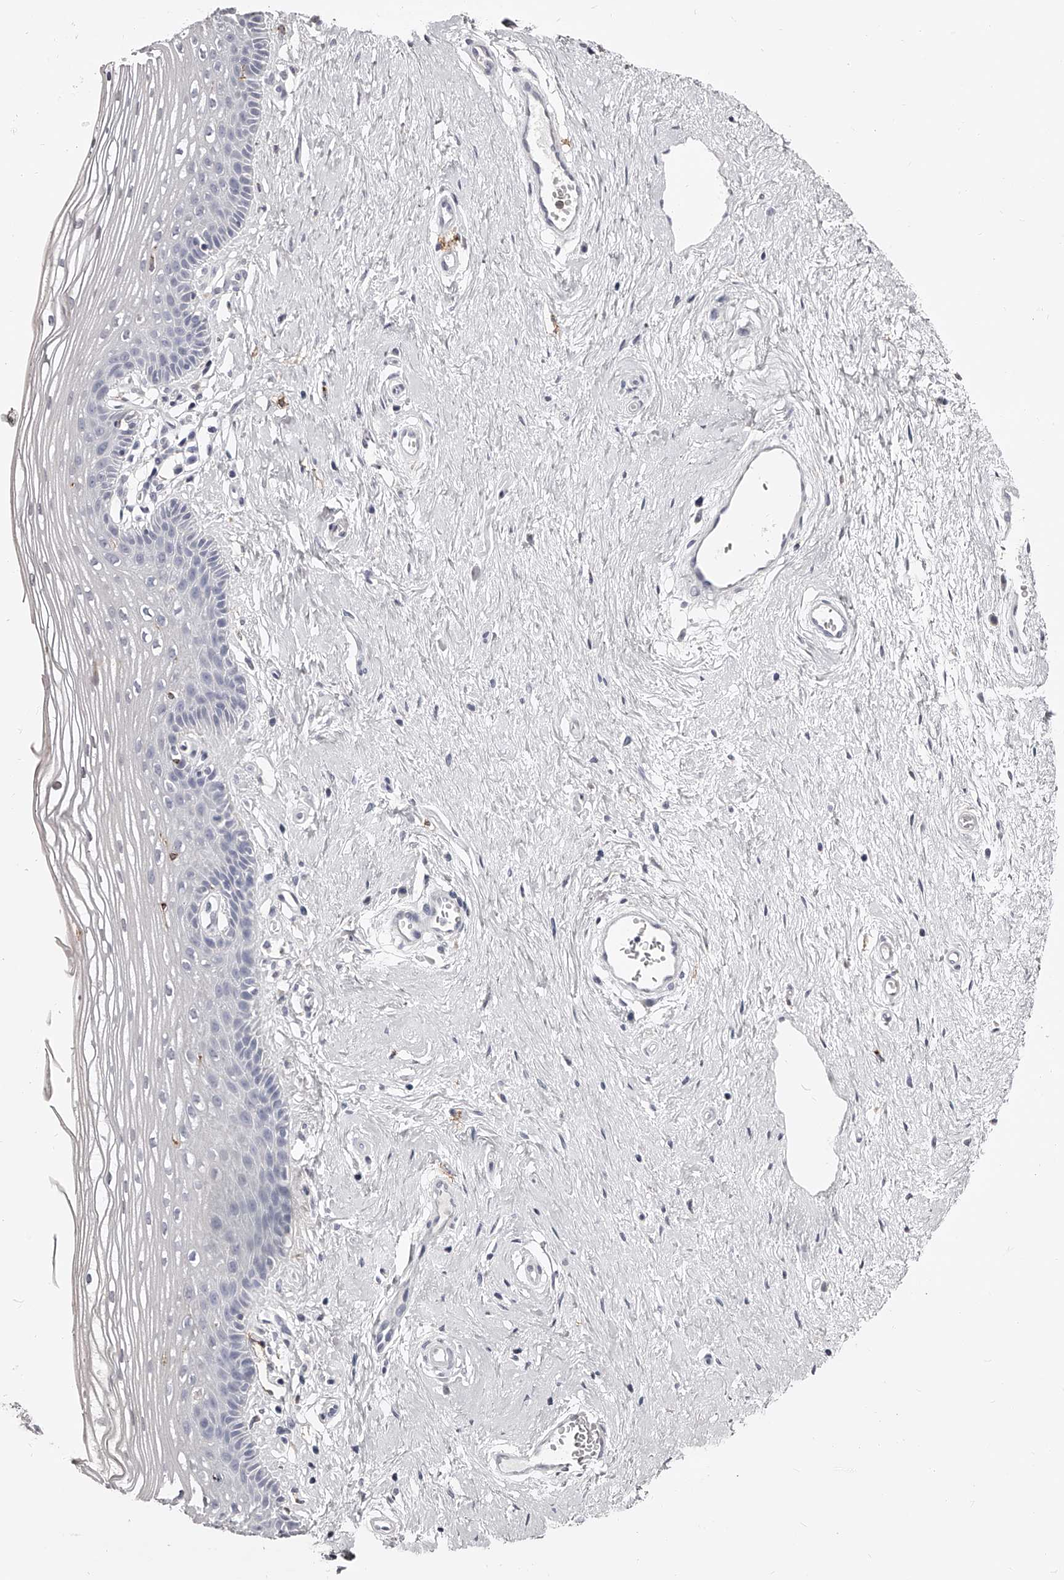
{"staining": {"intensity": "negative", "quantity": "none", "location": "none"}, "tissue": "vagina", "cell_type": "Squamous epithelial cells", "image_type": "normal", "snomed": [{"axis": "morphology", "description": "Normal tissue, NOS"}, {"axis": "topography", "description": "Vagina"}], "caption": "This is an immunohistochemistry photomicrograph of normal vagina. There is no staining in squamous epithelial cells.", "gene": "PACSIN1", "patient": {"sex": "female", "age": 46}}